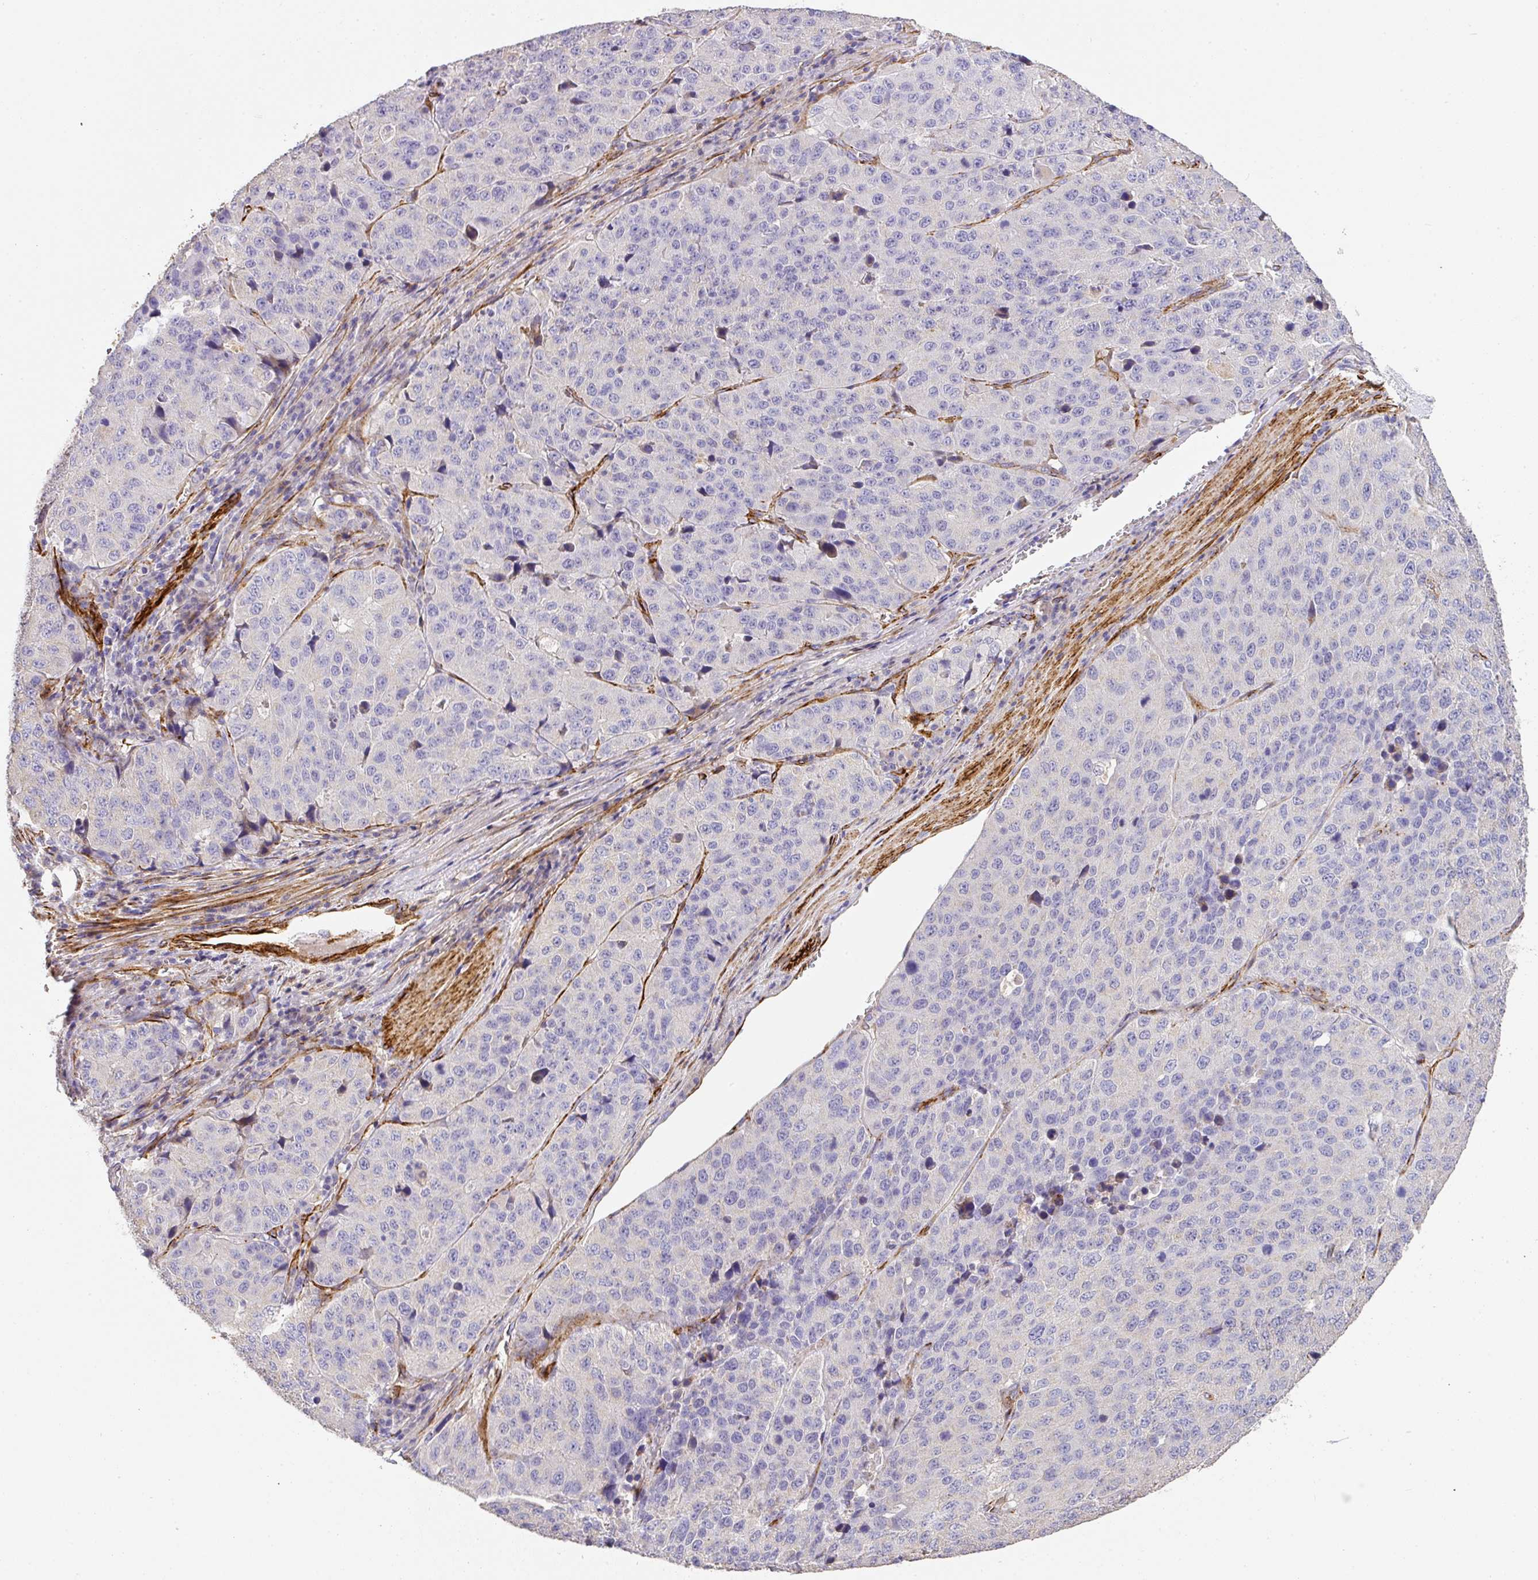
{"staining": {"intensity": "negative", "quantity": "none", "location": "none"}, "tissue": "stomach cancer", "cell_type": "Tumor cells", "image_type": "cancer", "snomed": [{"axis": "morphology", "description": "Adenocarcinoma, NOS"}, {"axis": "topography", "description": "Stomach"}], "caption": "An immunohistochemistry (IHC) photomicrograph of stomach adenocarcinoma is shown. There is no staining in tumor cells of stomach adenocarcinoma. The staining was performed using DAB (3,3'-diaminobenzidine) to visualize the protein expression in brown, while the nuclei were stained in blue with hematoxylin (Magnification: 20x).", "gene": "SLC25A17", "patient": {"sex": "male", "age": 71}}